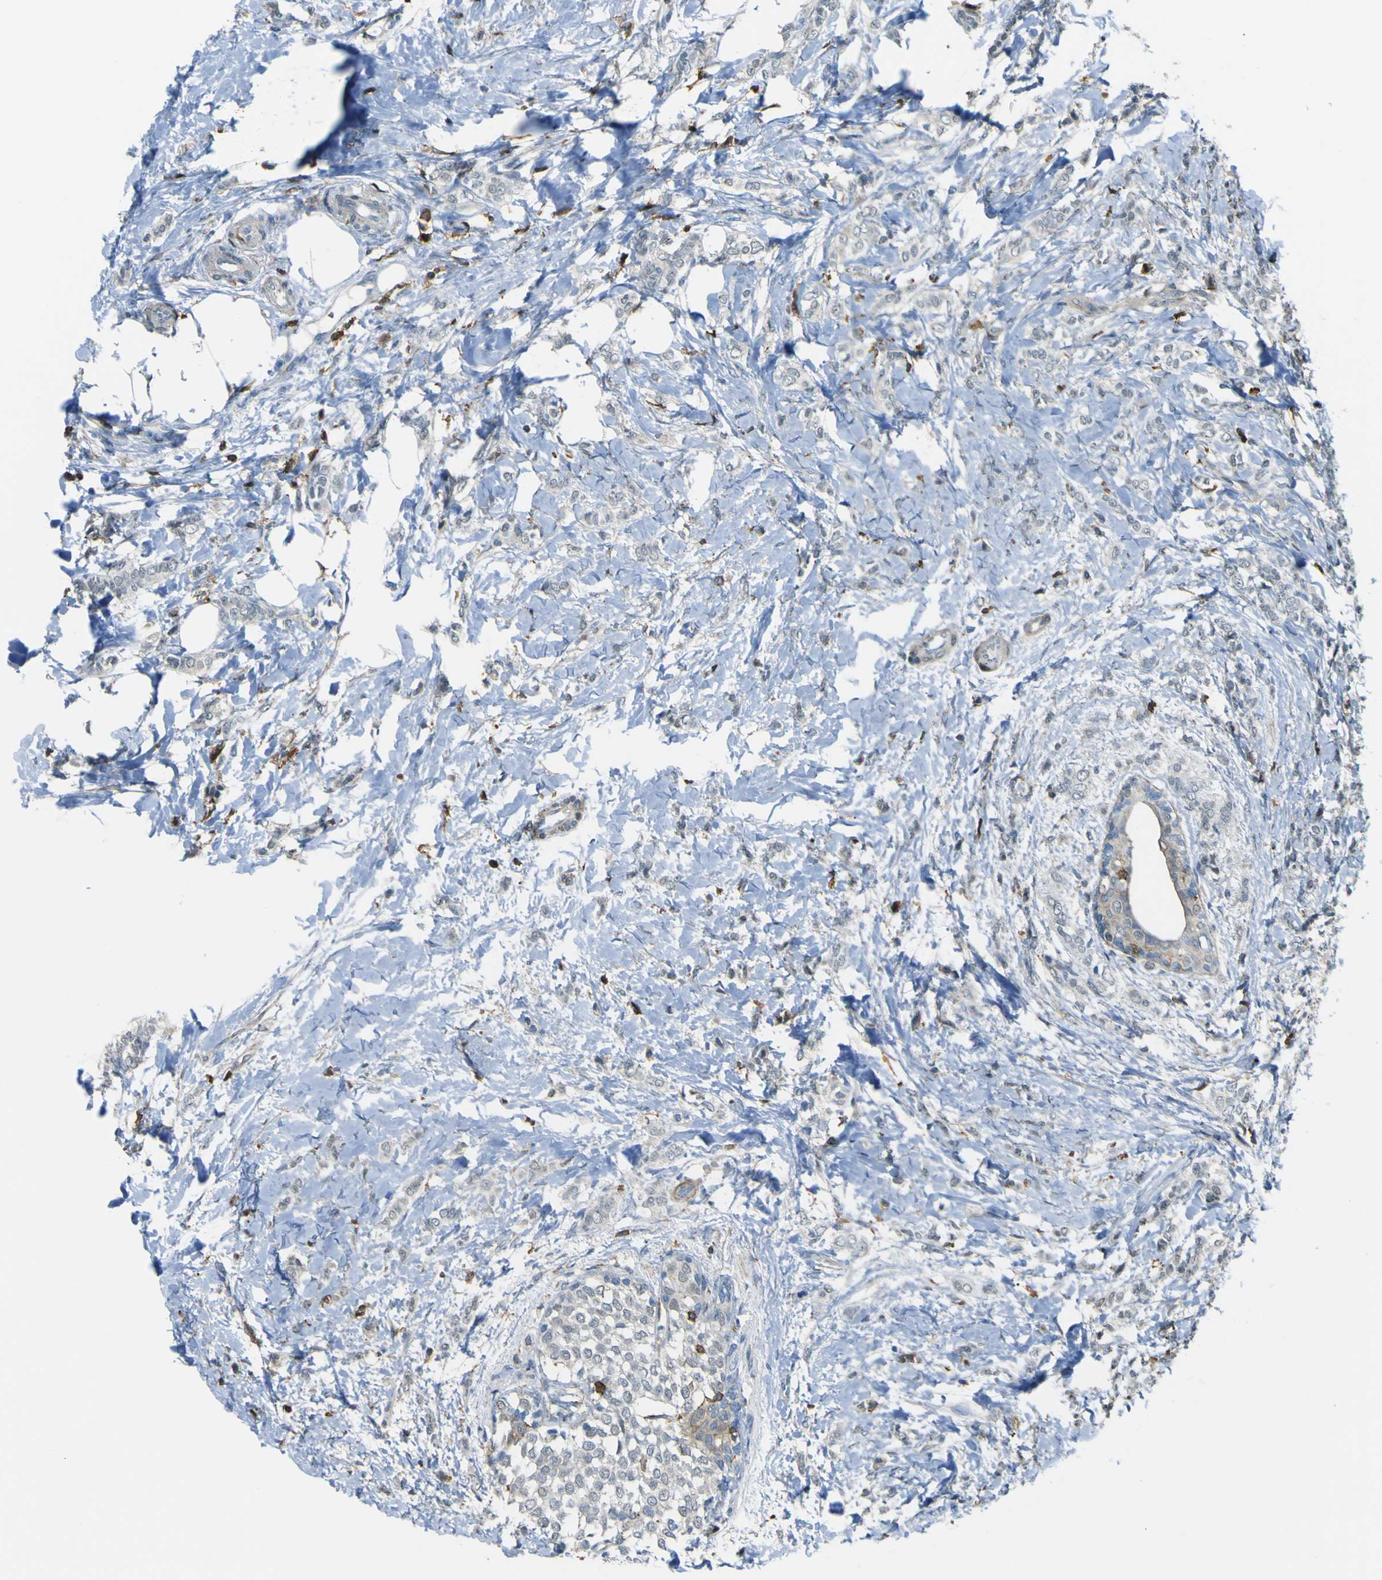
{"staining": {"intensity": "negative", "quantity": "none", "location": "none"}, "tissue": "breast cancer", "cell_type": "Tumor cells", "image_type": "cancer", "snomed": [{"axis": "morphology", "description": "Lobular carcinoma, in situ"}, {"axis": "morphology", "description": "Lobular carcinoma"}, {"axis": "topography", "description": "Breast"}], "caption": "Human breast cancer (lobular carcinoma in situ) stained for a protein using IHC reveals no staining in tumor cells.", "gene": "PCDHB5", "patient": {"sex": "female", "age": 41}}